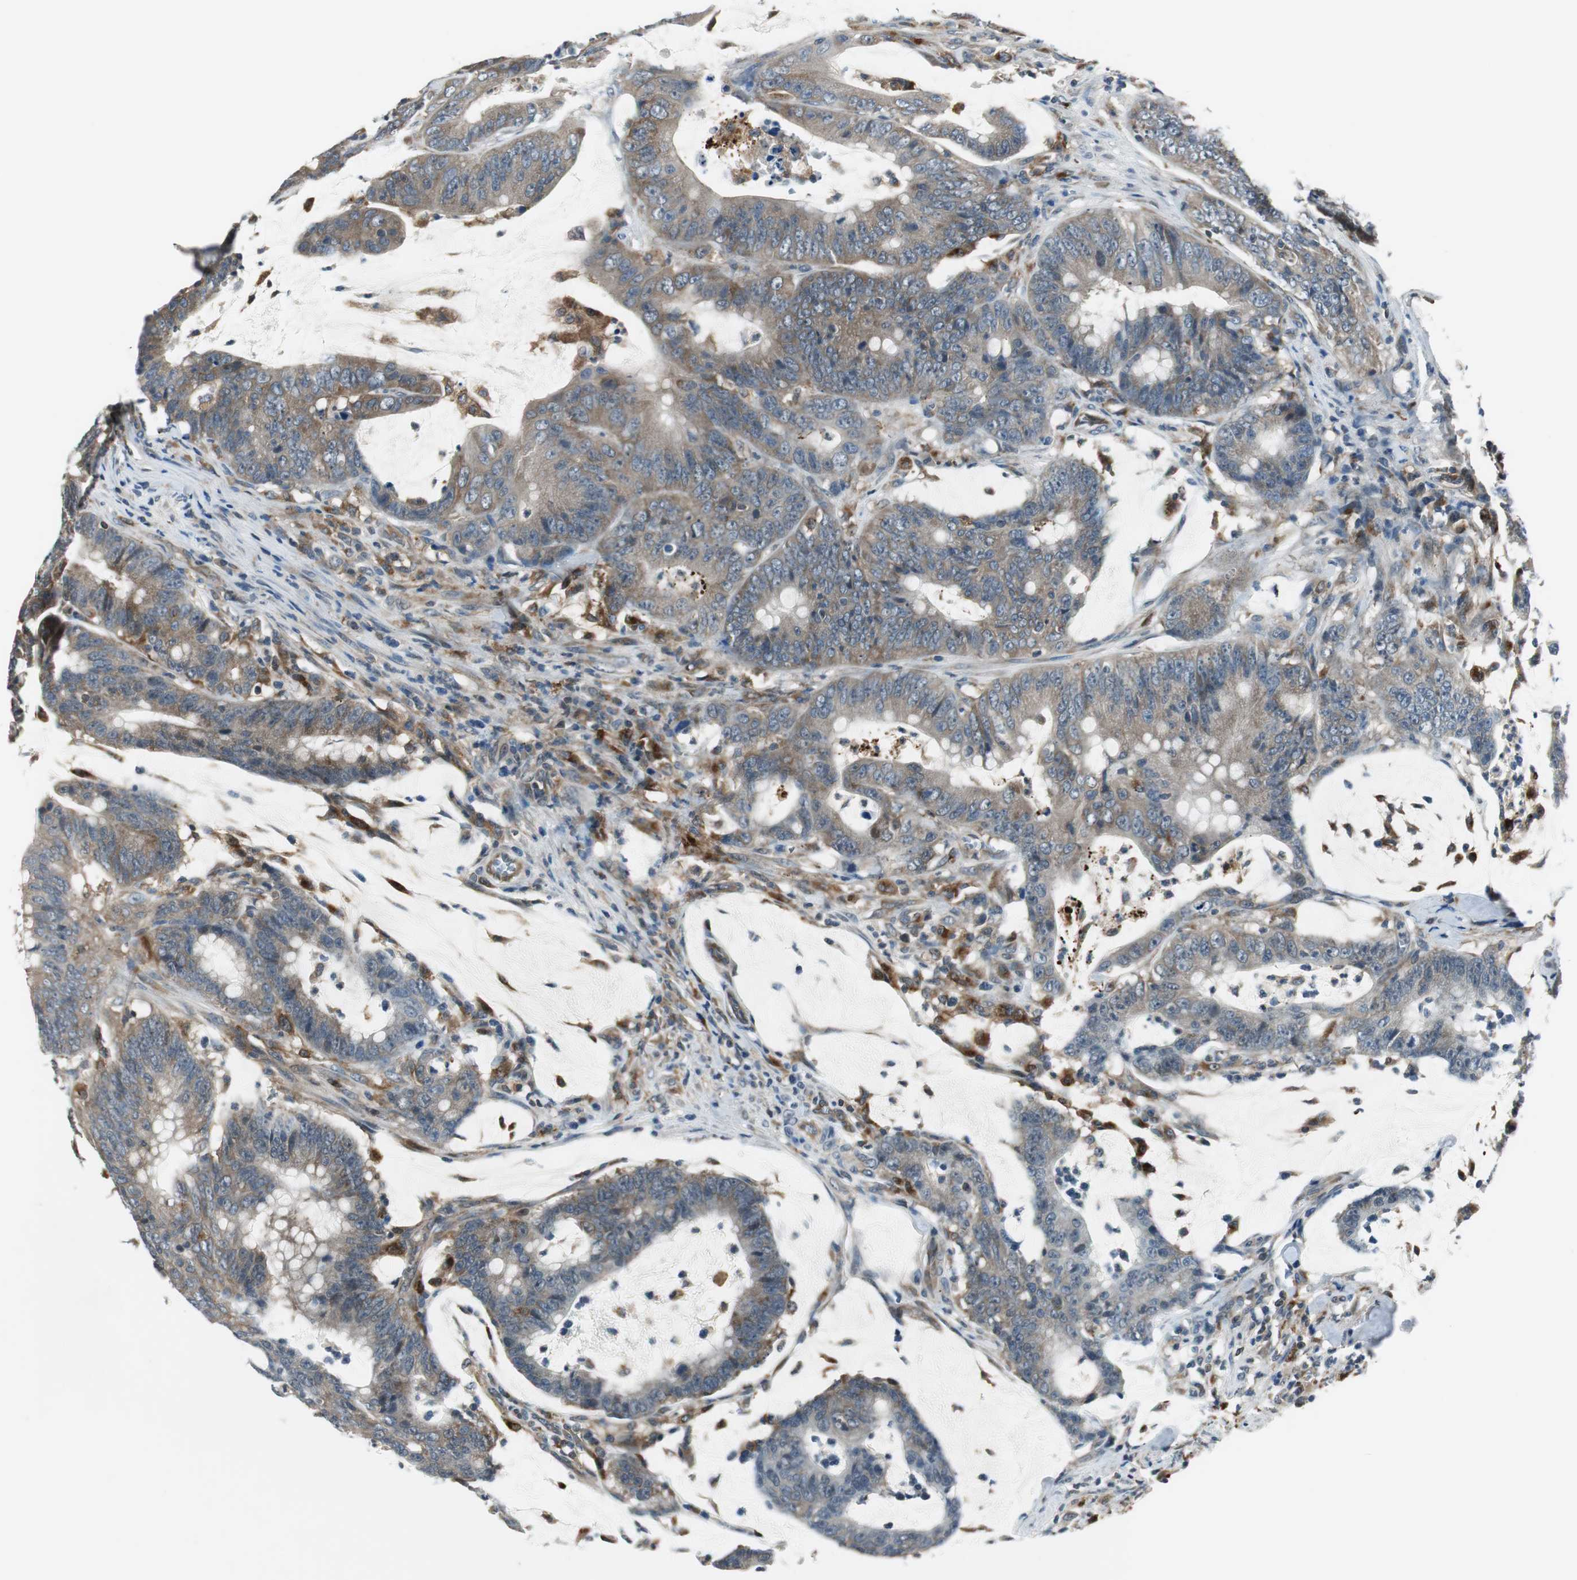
{"staining": {"intensity": "weak", "quantity": ">75%", "location": "cytoplasmic/membranous"}, "tissue": "colorectal cancer", "cell_type": "Tumor cells", "image_type": "cancer", "snomed": [{"axis": "morphology", "description": "Adenocarcinoma, NOS"}, {"axis": "topography", "description": "Colon"}], "caption": "A brown stain highlights weak cytoplasmic/membranous positivity of a protein in human colorectal adenocarcinoma tumor cells.", "gene": "NCK1", "patient": {"sex": "male", "age": 45}}